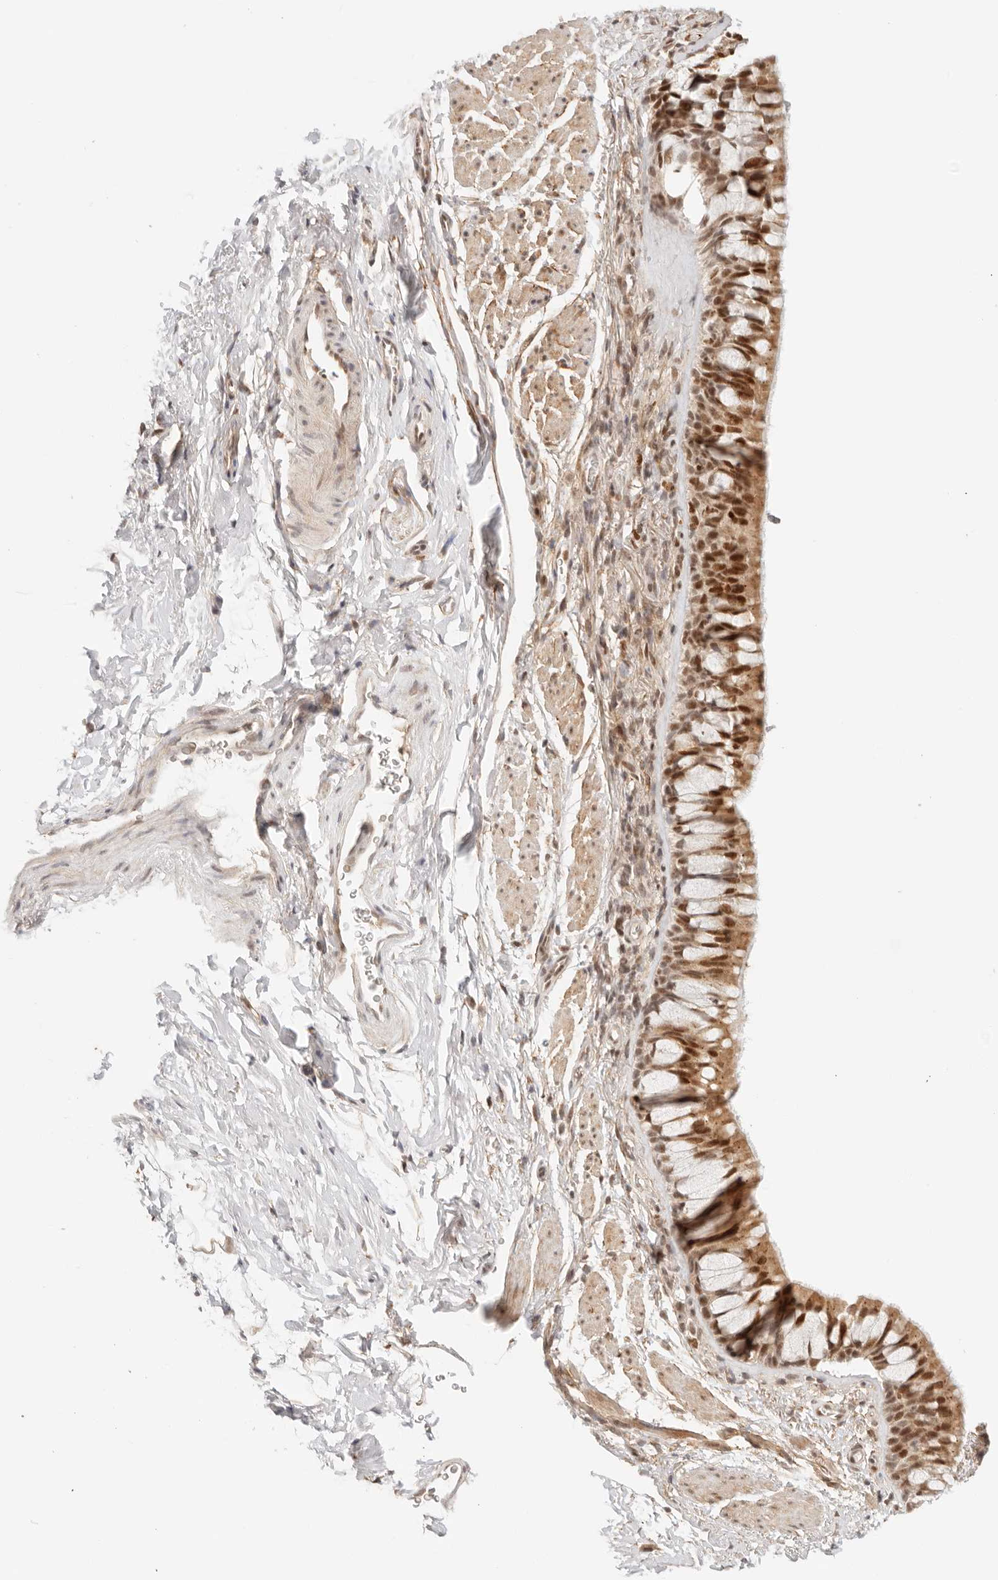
{"staining": {"intensity": "moderate", "quantity": ">75%", "location": "cytoplasmic/membranous,nuclear"}, "tissue": "bronchus", "cell_type": "Respiratory epithelial cells", "image_type": "normal", "snomed": [{"axis": "morphology", "description": "Normal tissue, NOS"}, {"axis": "topography", "description": "Cartilage tissue"}, {"axis": "topography", "description": "Bronchus"}], "caption": "IHC (DAB) staining of benign bronchus displays moderate cytoplasmic/membranous,nuclear protein expression in about >75% of respiratory epithelial cells.", "gene": "GTF2E2", "patient": {"sex": "female", "age": 53}}